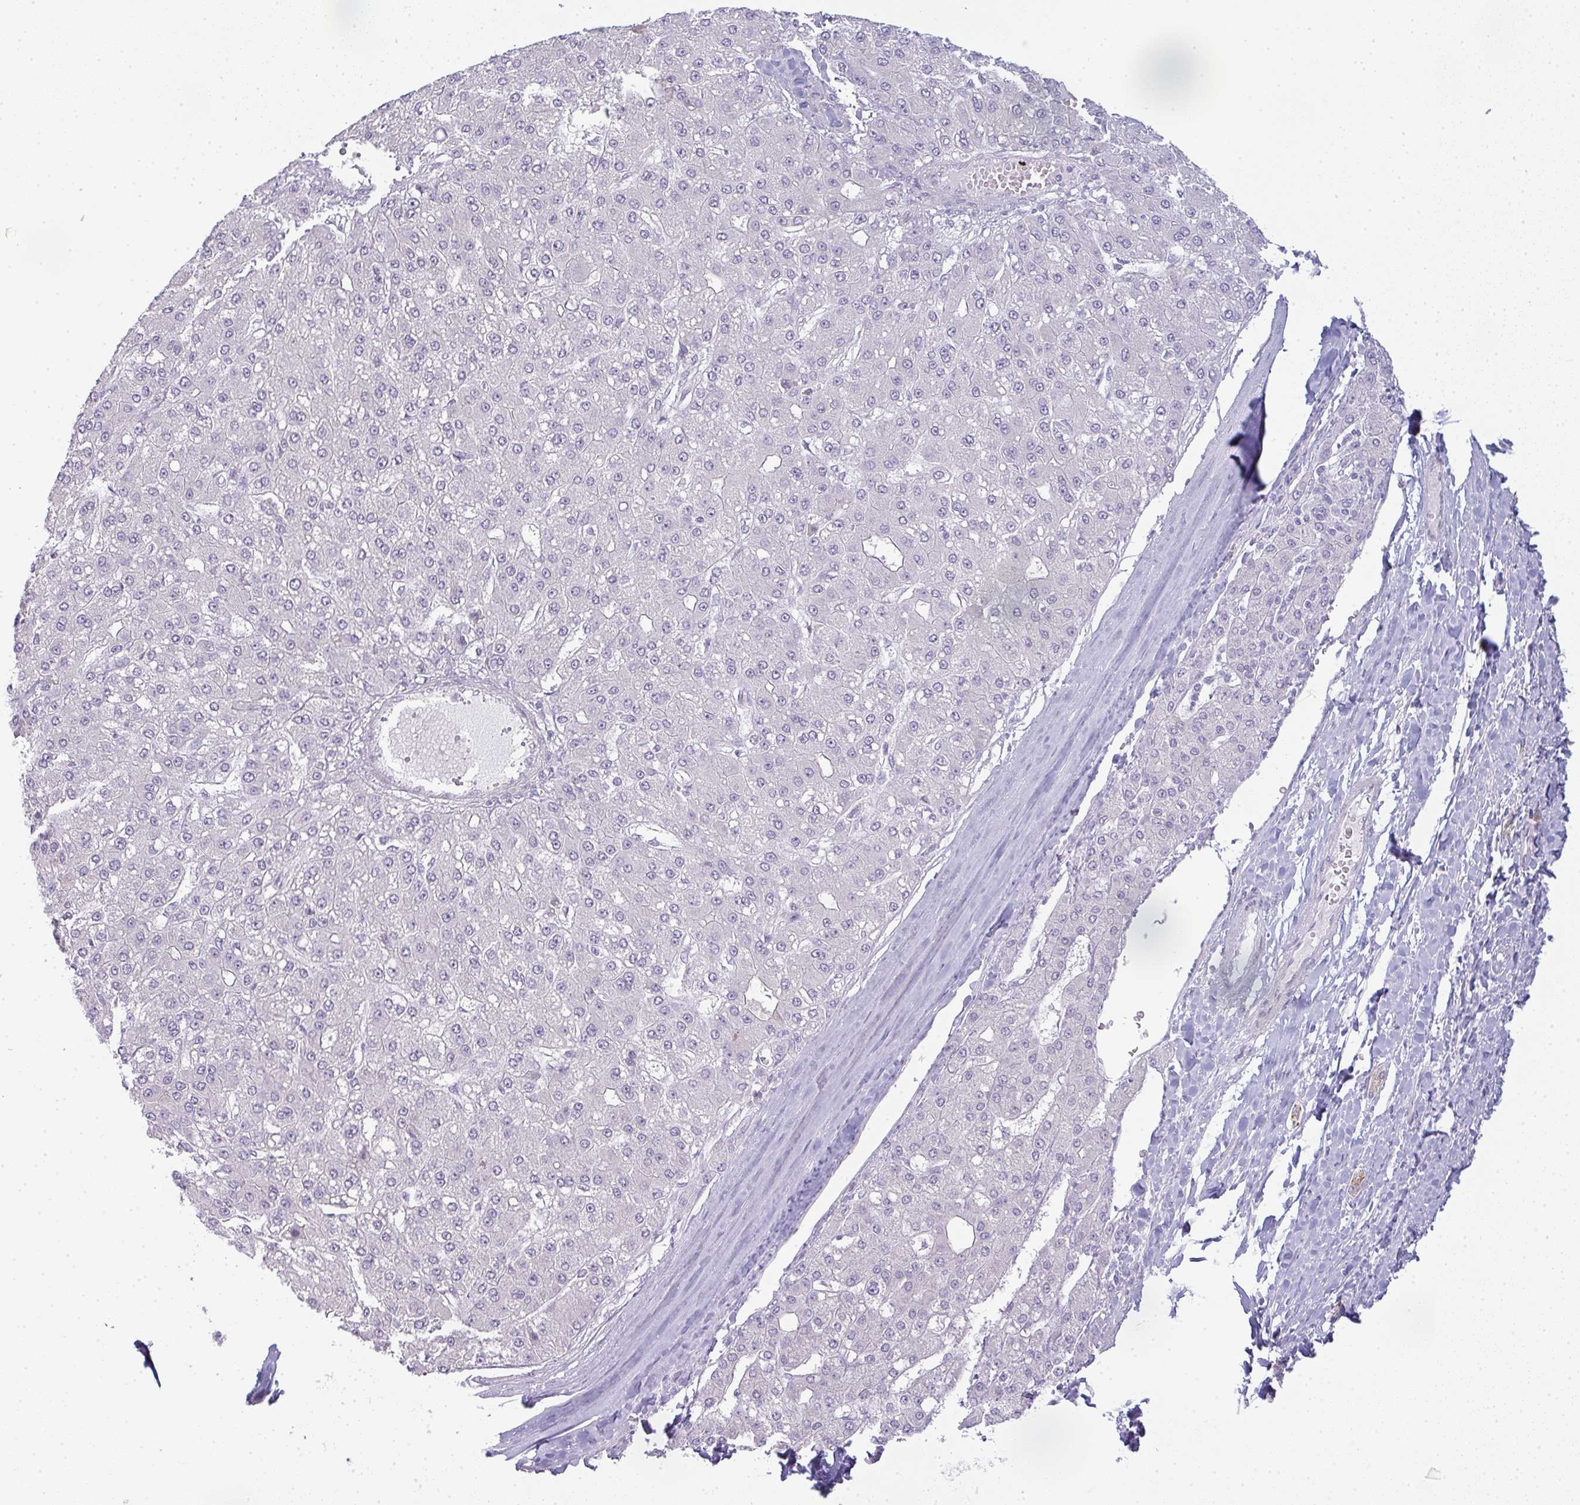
{"staining": {"intensity": "negative", "quantity": "none", "location": "none"}, "tissue": "liver cancer", "cell_type": "Tumor cells", "image_type": "cancer", "snomed": [{"axis": "morphology", "description": "Carcinoma, Hepatocellular, NOS"}, {"axis": "topography", "description": "Liver"}], "caption": "The photomicrograph reveals no staining of tumor cells in hepatocellular carcinoma (liver).", "gene": "SIRPB2", "patient": {"sex": "male", "age": 67}}